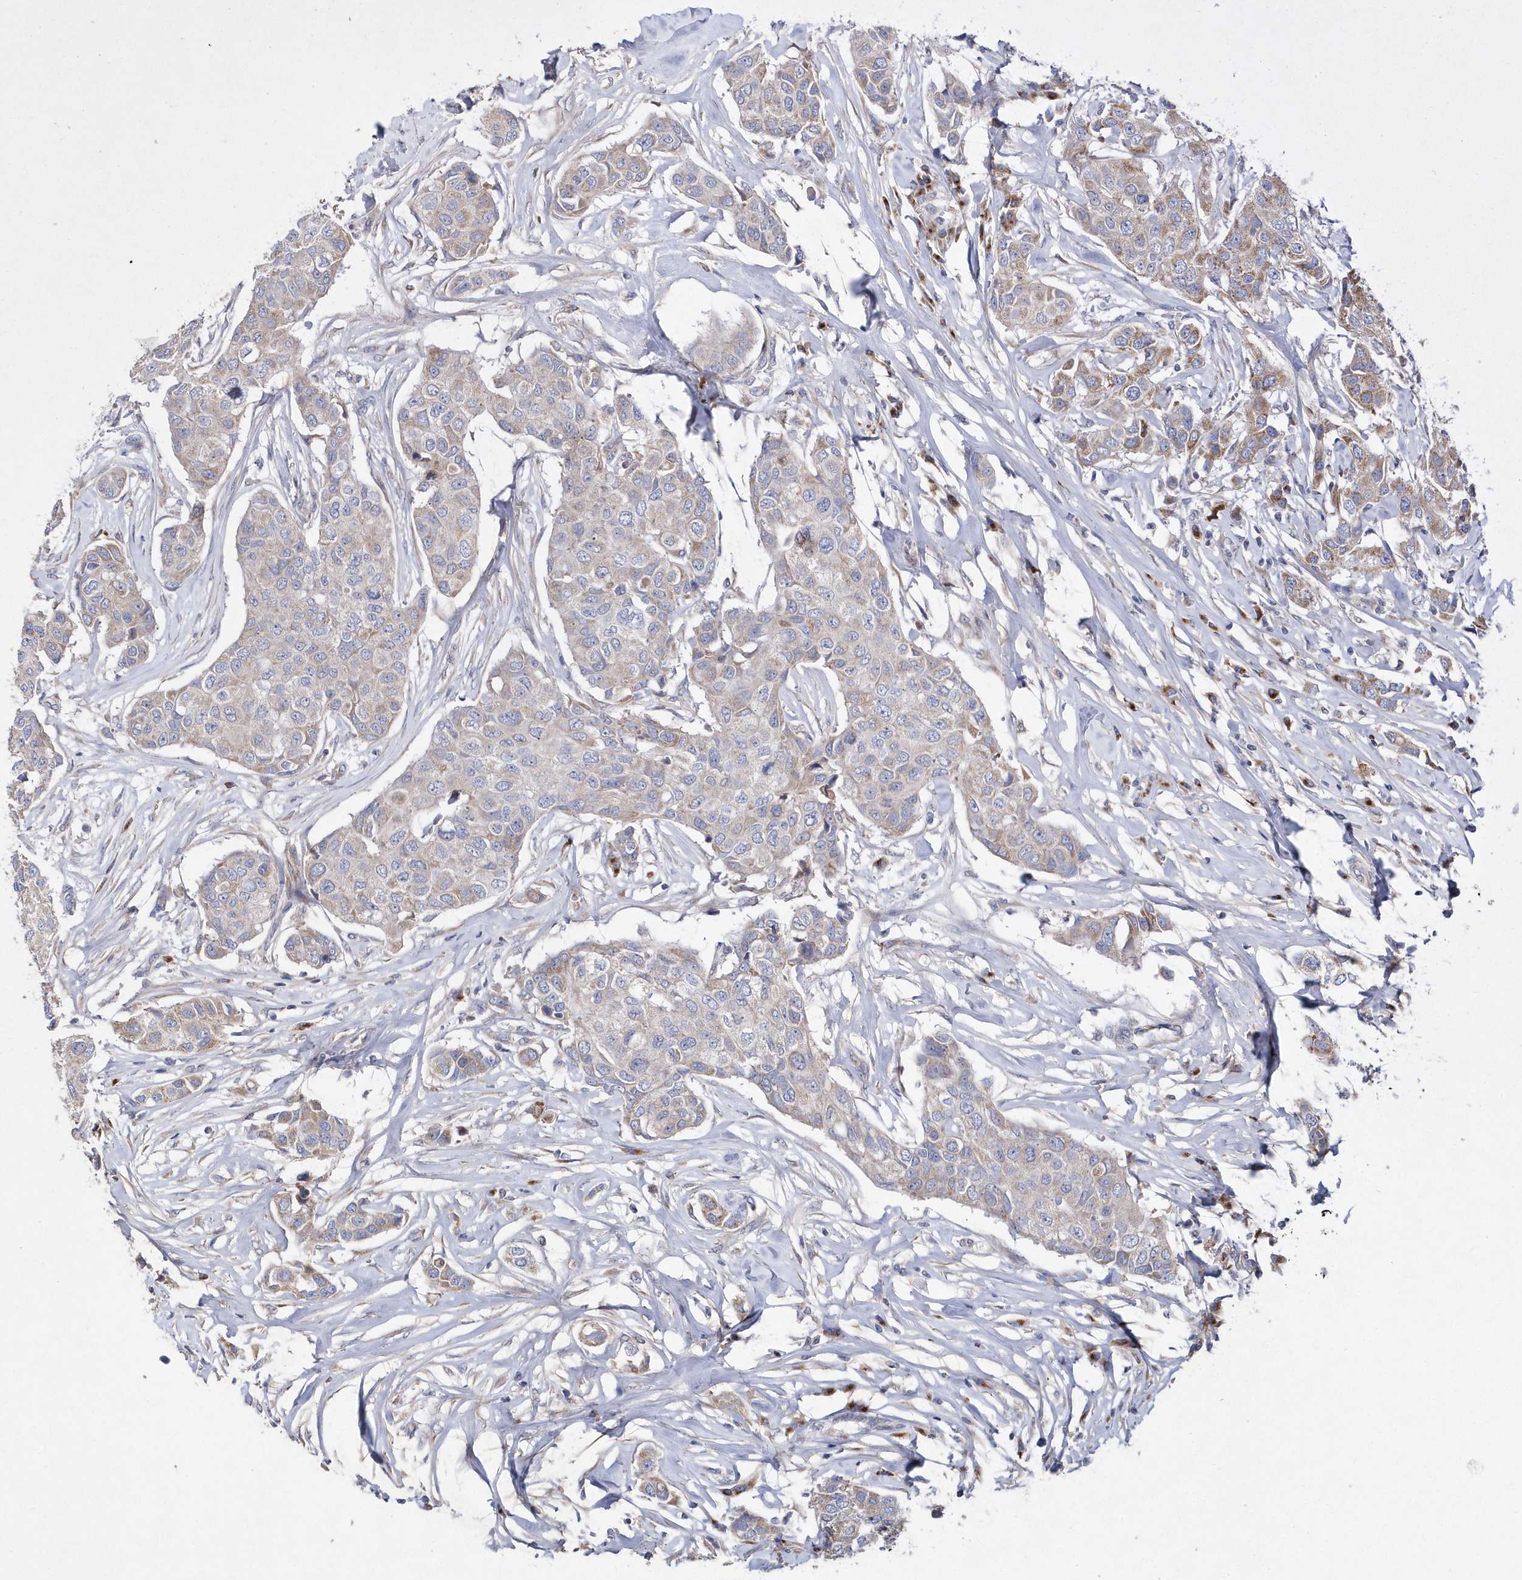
{"staining": {"intensity": "weak", "quantity": "25%-75%", "location": "cytoplasmic/membranous"}, "tissue": "breast cancer", "cell_type": "Tumor cells", "image_type": "cancer", "snomed": [{"axis": "morphology", "description": "Duct carcinoma"}, {"axis": "topography", "description": "Breast"}], "caption": "DAB (3,3'-diaminobenzidine) immunohistochemical staining of breast invasive ductal carcinoma demonstrates weak cytoplasmic/membranous protein staining in approximately 25%-75% of tumor cells. The protein is shown in brown color, while the nuclei are stained blue.", "gene": "METTL8", "patient": {"sex": "female", "age": 80}}